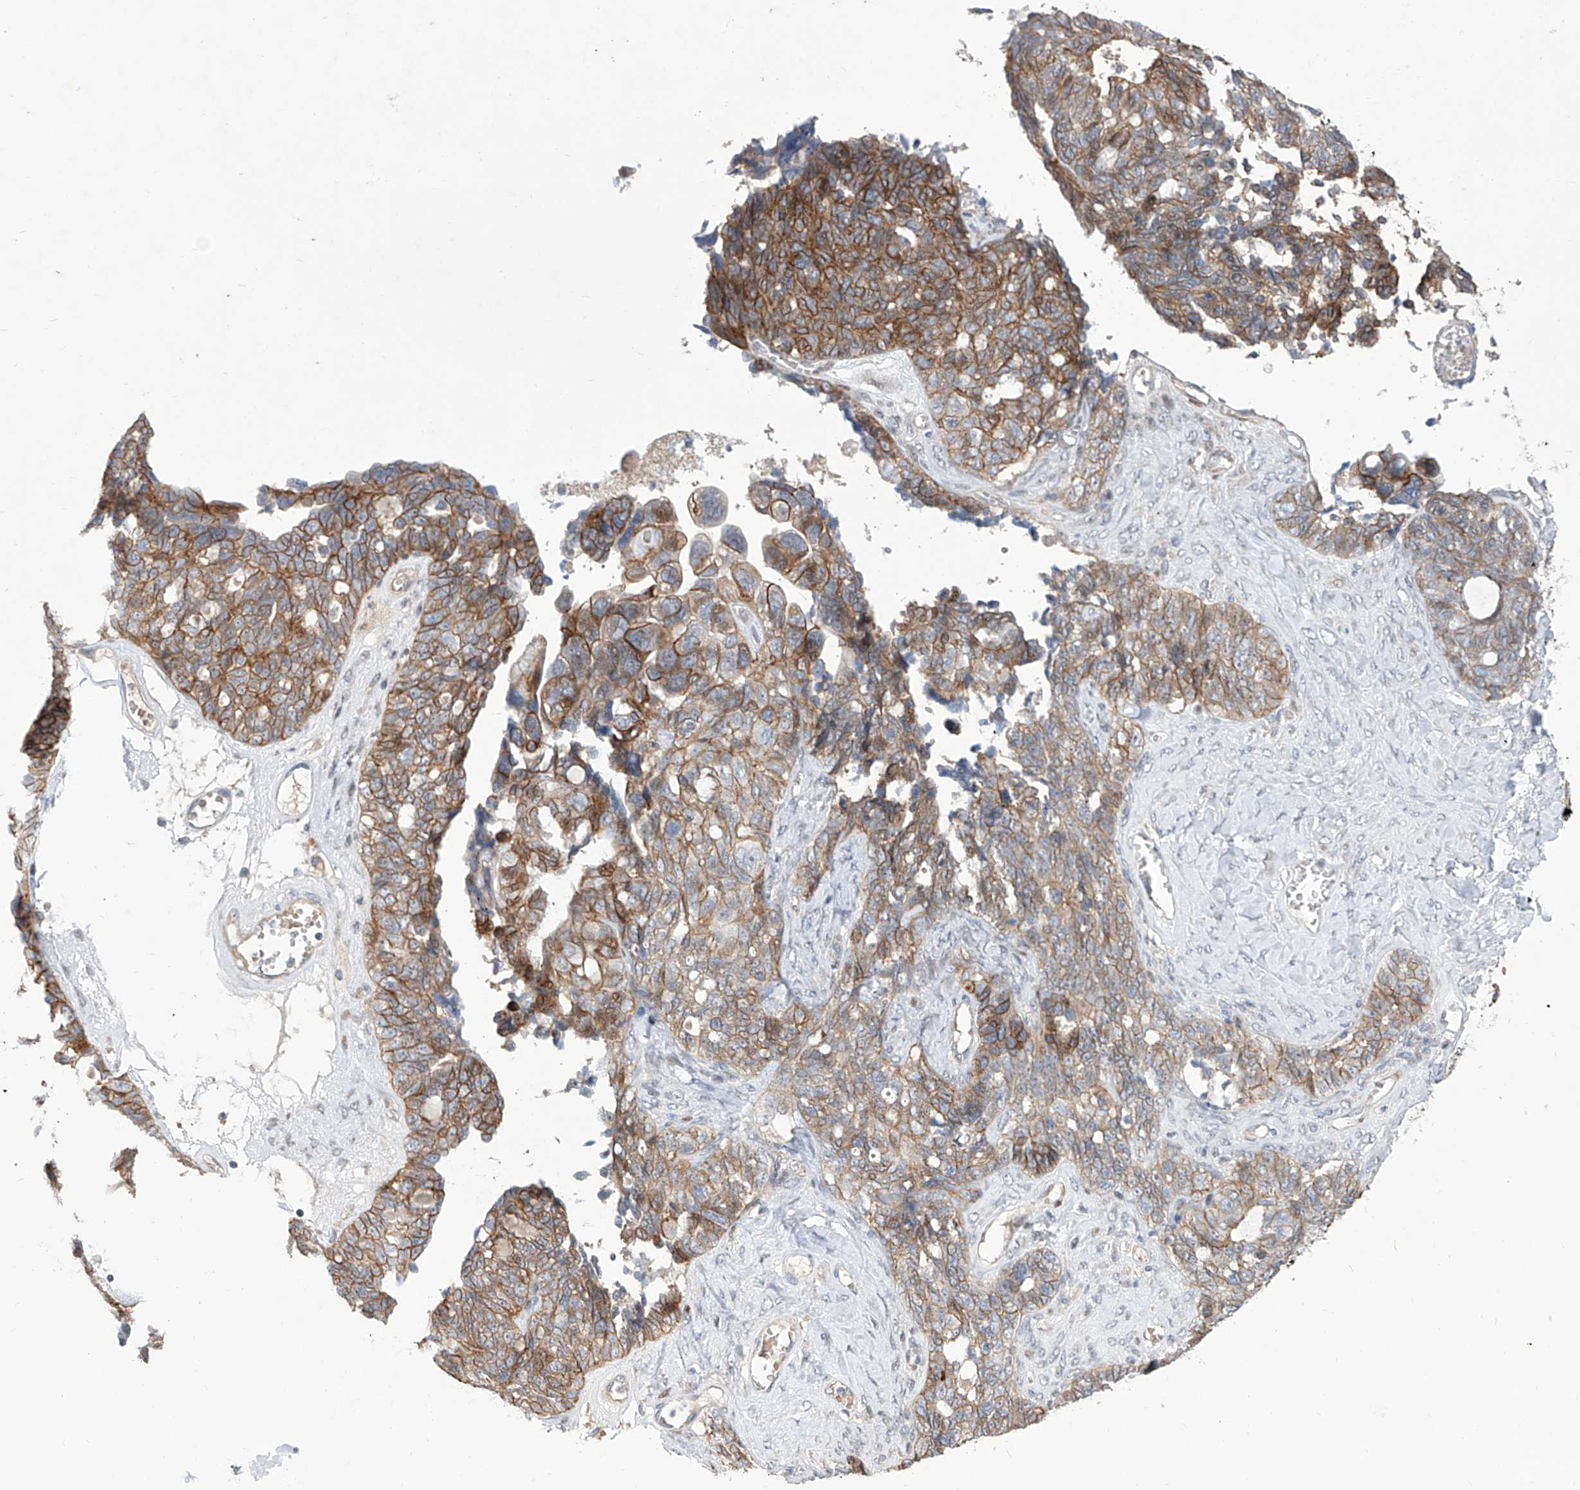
{"staining": {"intensity": "moderate", "quantity": ">75%", "location": "cytoplasmic/membranous"}, "tissue": "ovarian cancer", "cell_type": "Tumor cells", "image_type": "cancer", "snomed": [{"axis": "morphology", "description": "Cystadenocarcinoma, serous, NOS"}, {"axis": "topography", "description": "Ovary"}], "caption": "Immunohistochemical staining of ovarian serous cystadenocarcinoma demonstrates medium levels of moderate cytoplasmic/membranous protein positivity in about >75% of tumor cells.", "gene": "LRRC1", "patient": {"sex": "female", "age": 79}}